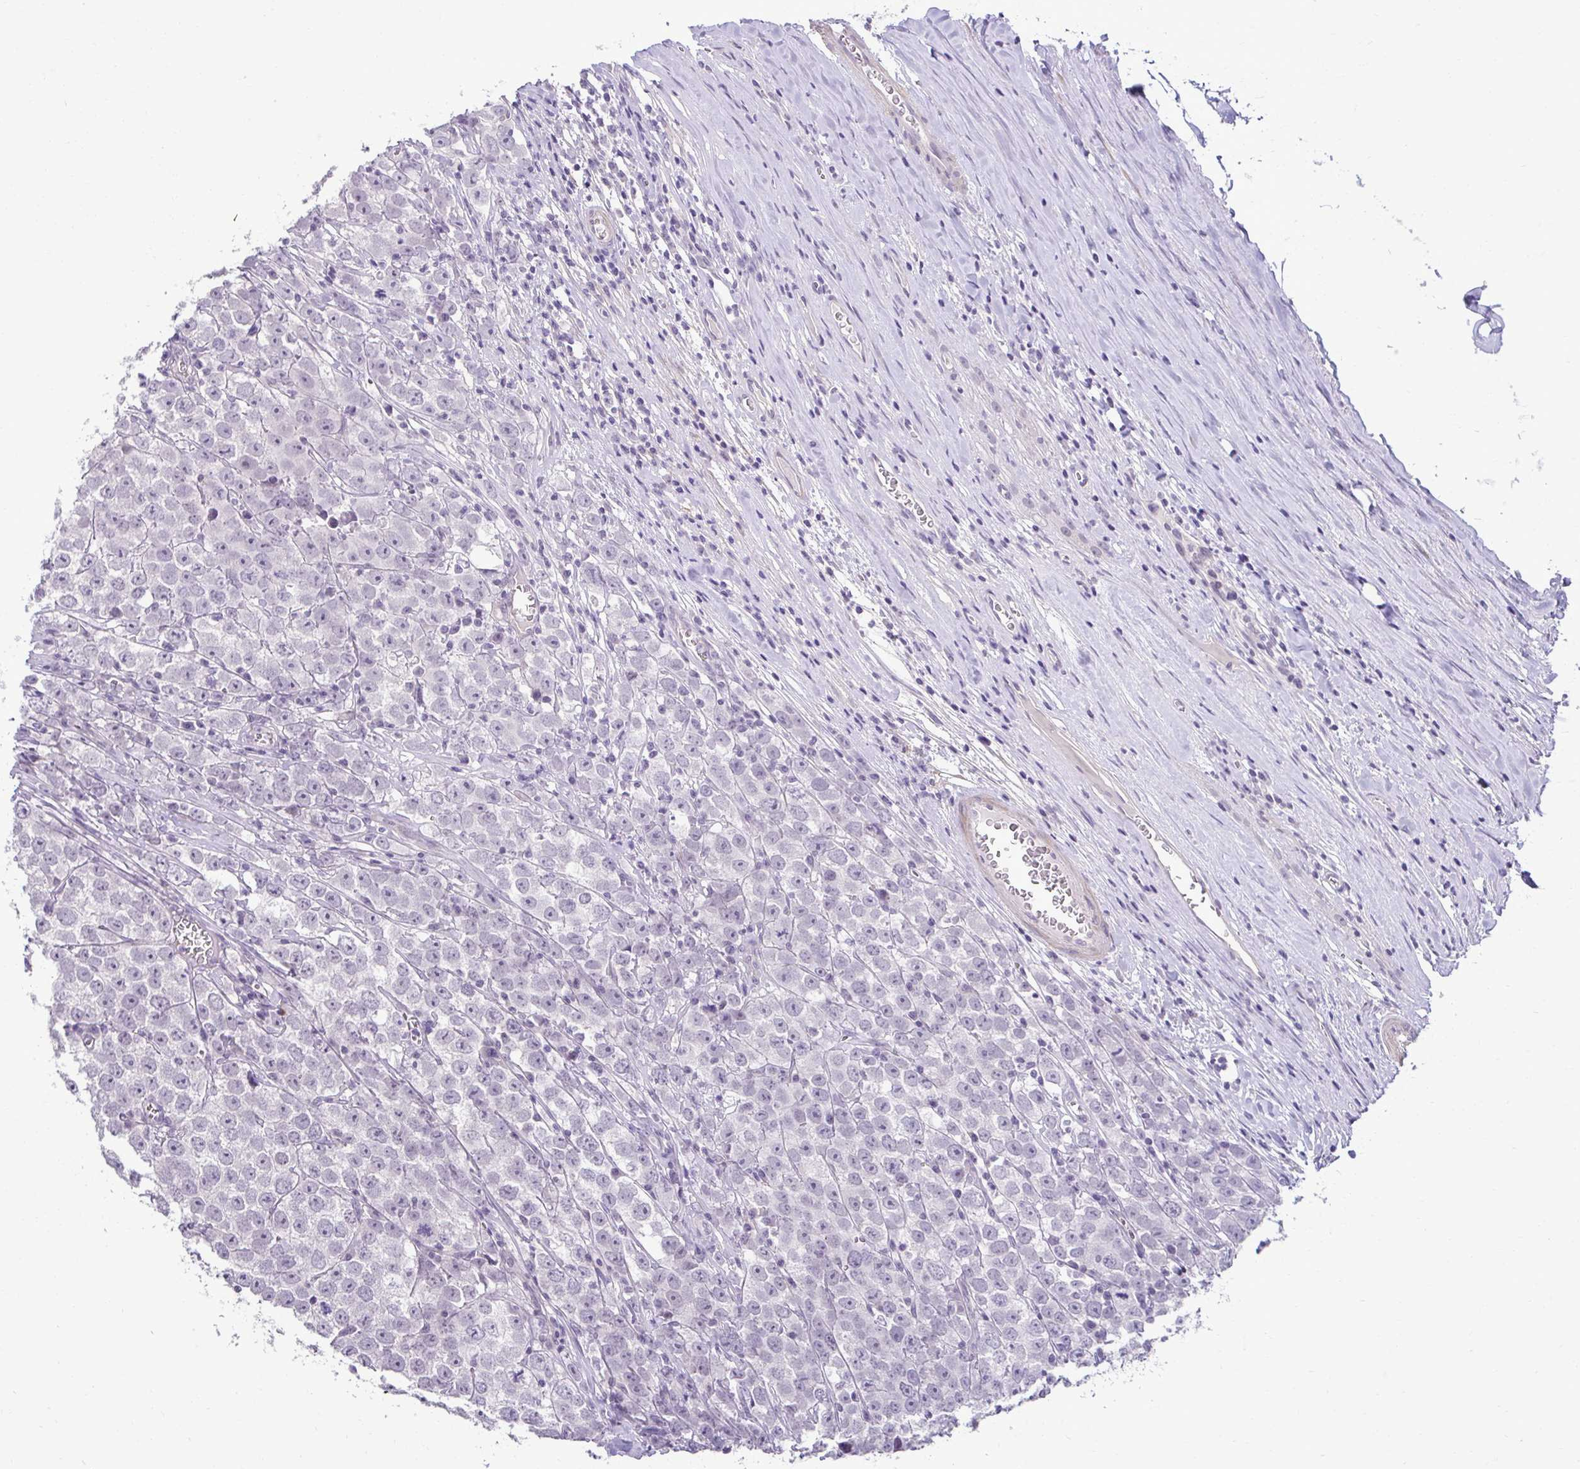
{"staining": {"intensity": "negative", "quantity": "none", "location": "none"}, "tissue": "testis cancer", "cell_type": "Tumor cells", "image_type": "cancer", "snomed": [{"axis": "morphology", "description": "Seminoma, NOS"}, {"axis": "morphology", "description": "Carcinoma, Embryonal, NOS"}, {"axis": "topography", "description": "Testis"}], "caption": "Immunohistochemical staining of human embryonal carcinoma (testis) demonstrates no significant expression in tumor cells. Nuclei are stained in blue.", "gene": "SLC30A3", "patient": {"sex": "male", "age": 52}}